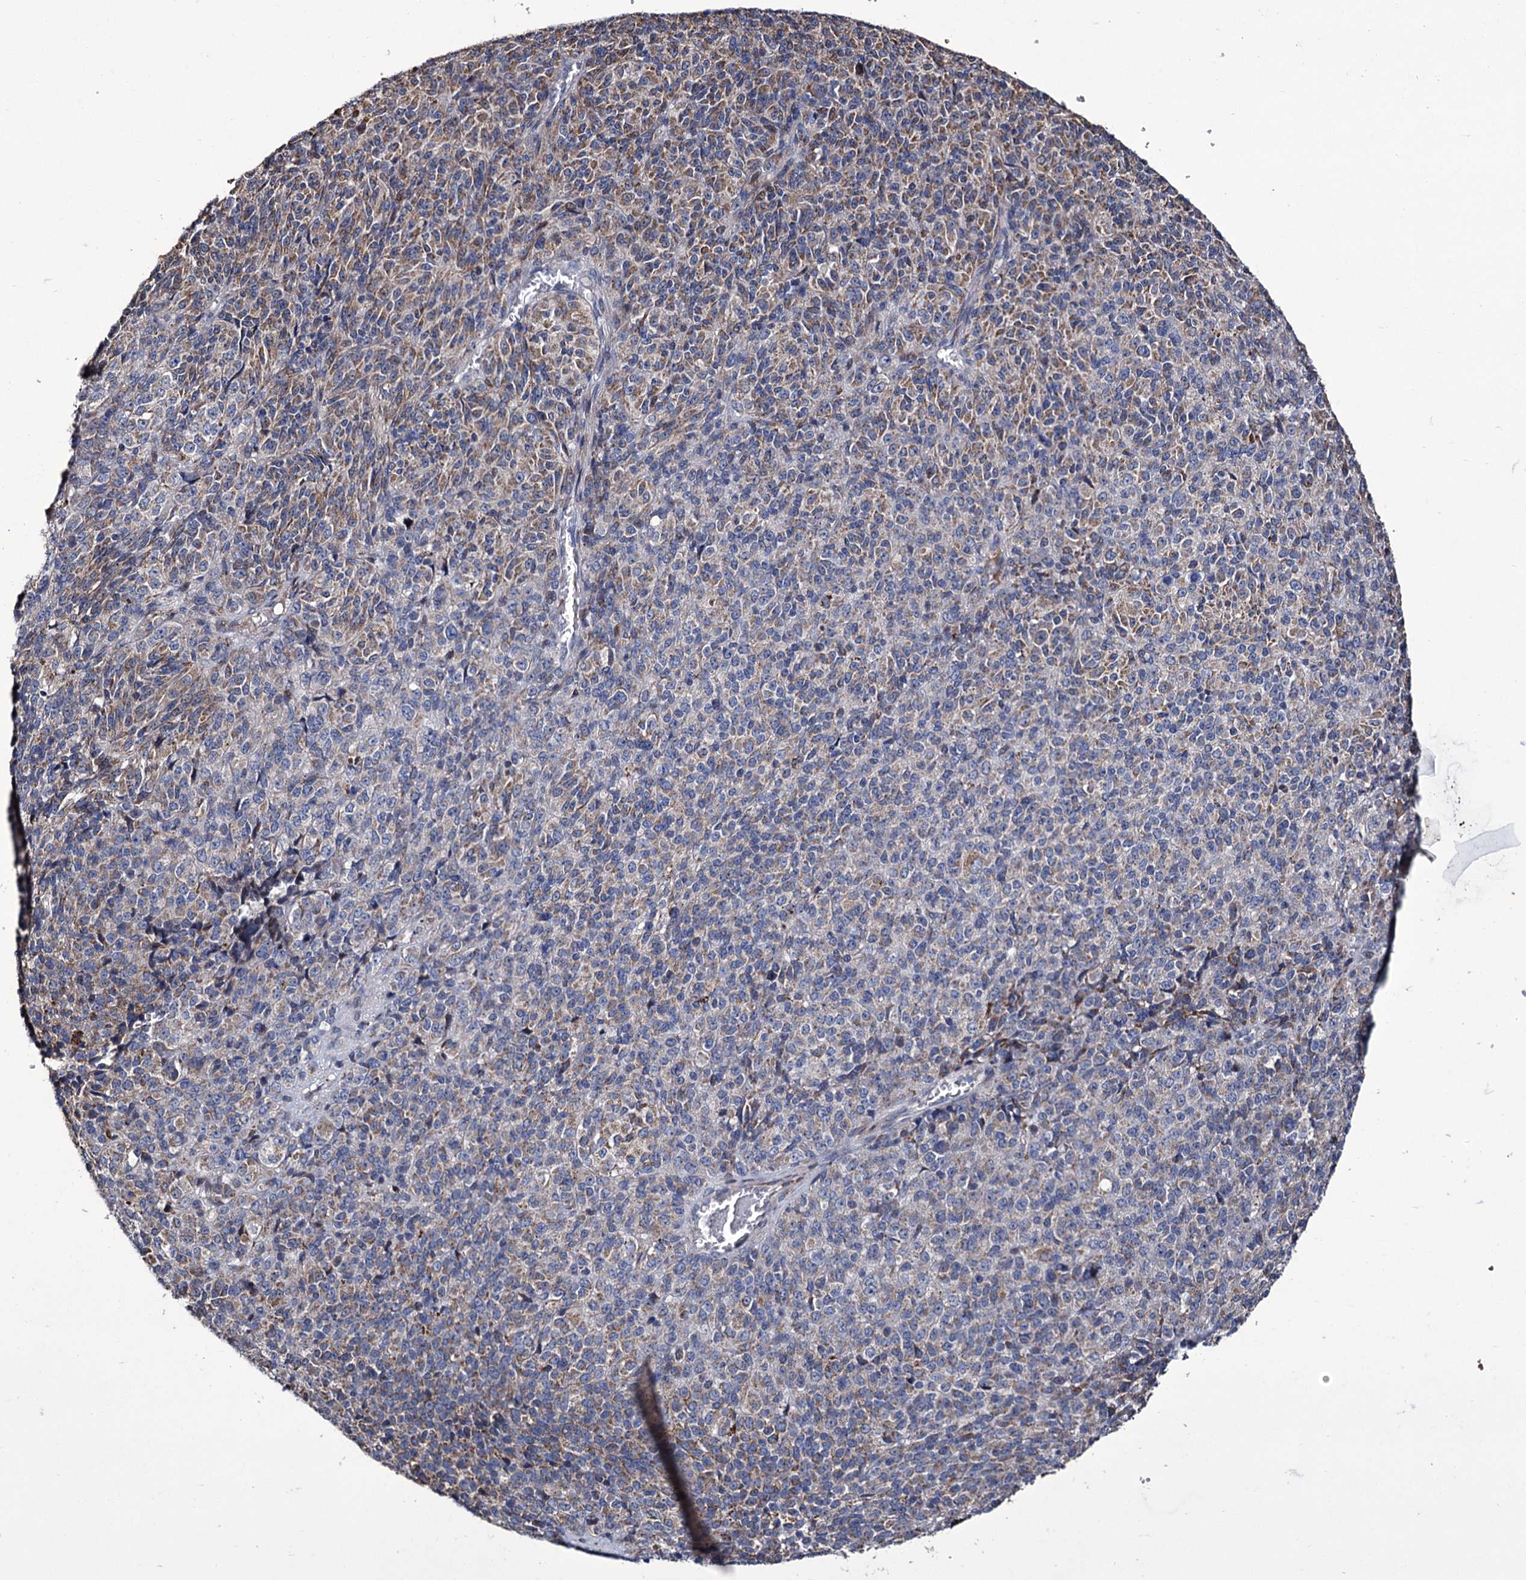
{"staining": {"intensity": "moderate", "quantity": "25%-75%", "location": "cytoplasmic/membranous"}, "tissue": "melanoma", "cell_type": "Tumor cells", "image_type": "cancer", "snomed": [{"axis": "morphology", "description": "Malignant melanoma, Metastatic site"}, {"axis": "topography", "description": "Brain"}], "caption": "This histopathology image reveals melanoma stained with IHC to label a protein in brown. The cytoplasmic/membranous of tumor cells show moderate positivity for the protein. Nuclei are counter-stained blue.", "gene": "TUBGCP5", "patient": {"sex": "female", "age": 56}}